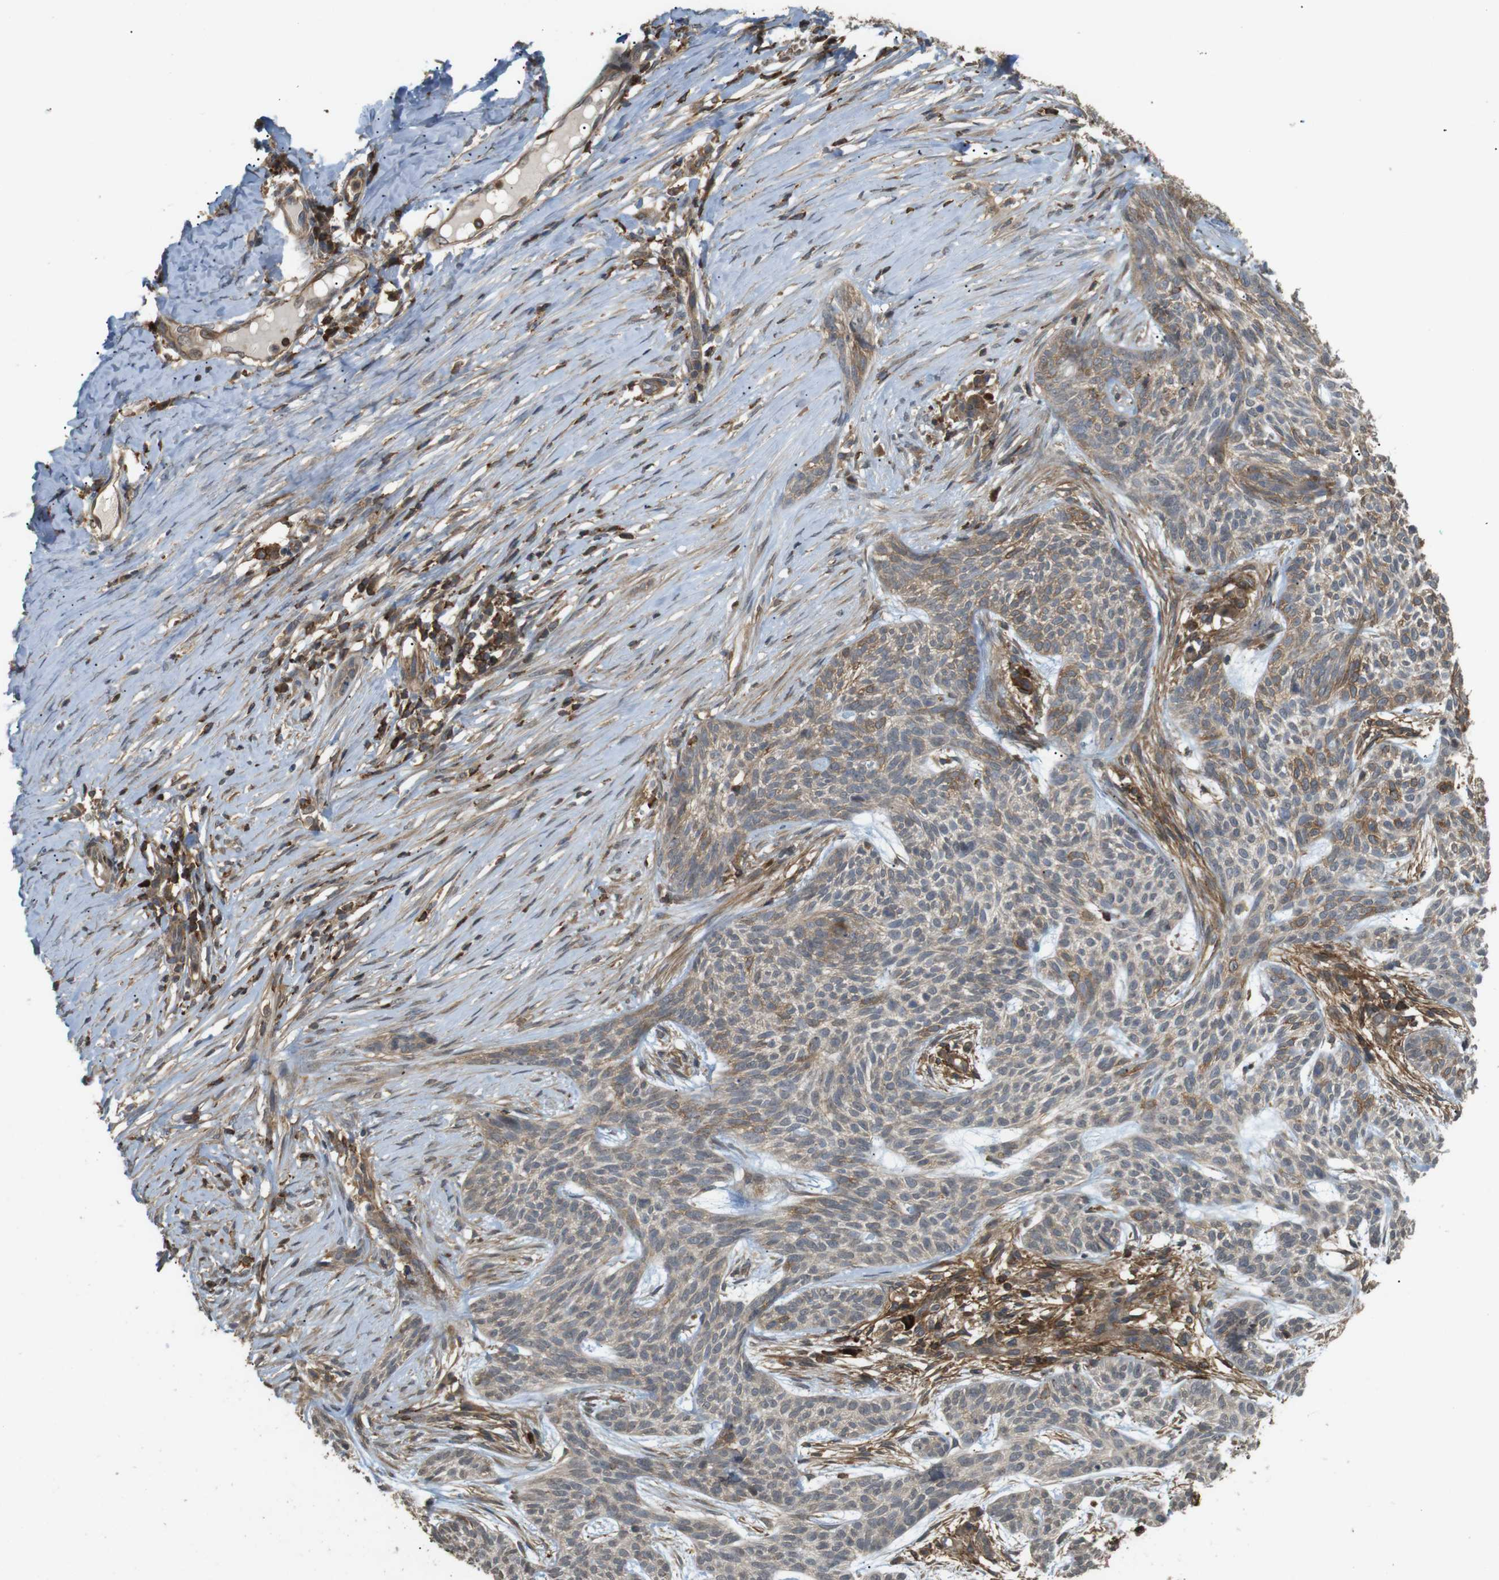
{"staining": {"intensity": "weak", "quantity": ">75%", "location": "cytoplasmic/membranous"}, "tissue": "skin cancer", "cell_type": "Tumor cells", "image_type": "cancer", "snomed": [{"axis": "morphology", "description": "Basal cell carcinoma"}, {"axis": "topography", "description": "Skin"}], "caption": "Immunohistochemistry photomicrograph of skin basal cell carcinoma stained for a protein (brown), which exhibits low levels of weak cytoplasmic/membranous expression in approximately >75% of tumor cells.", "gene": "KSR1", "patient": {"sex": "female", "age": 59}}